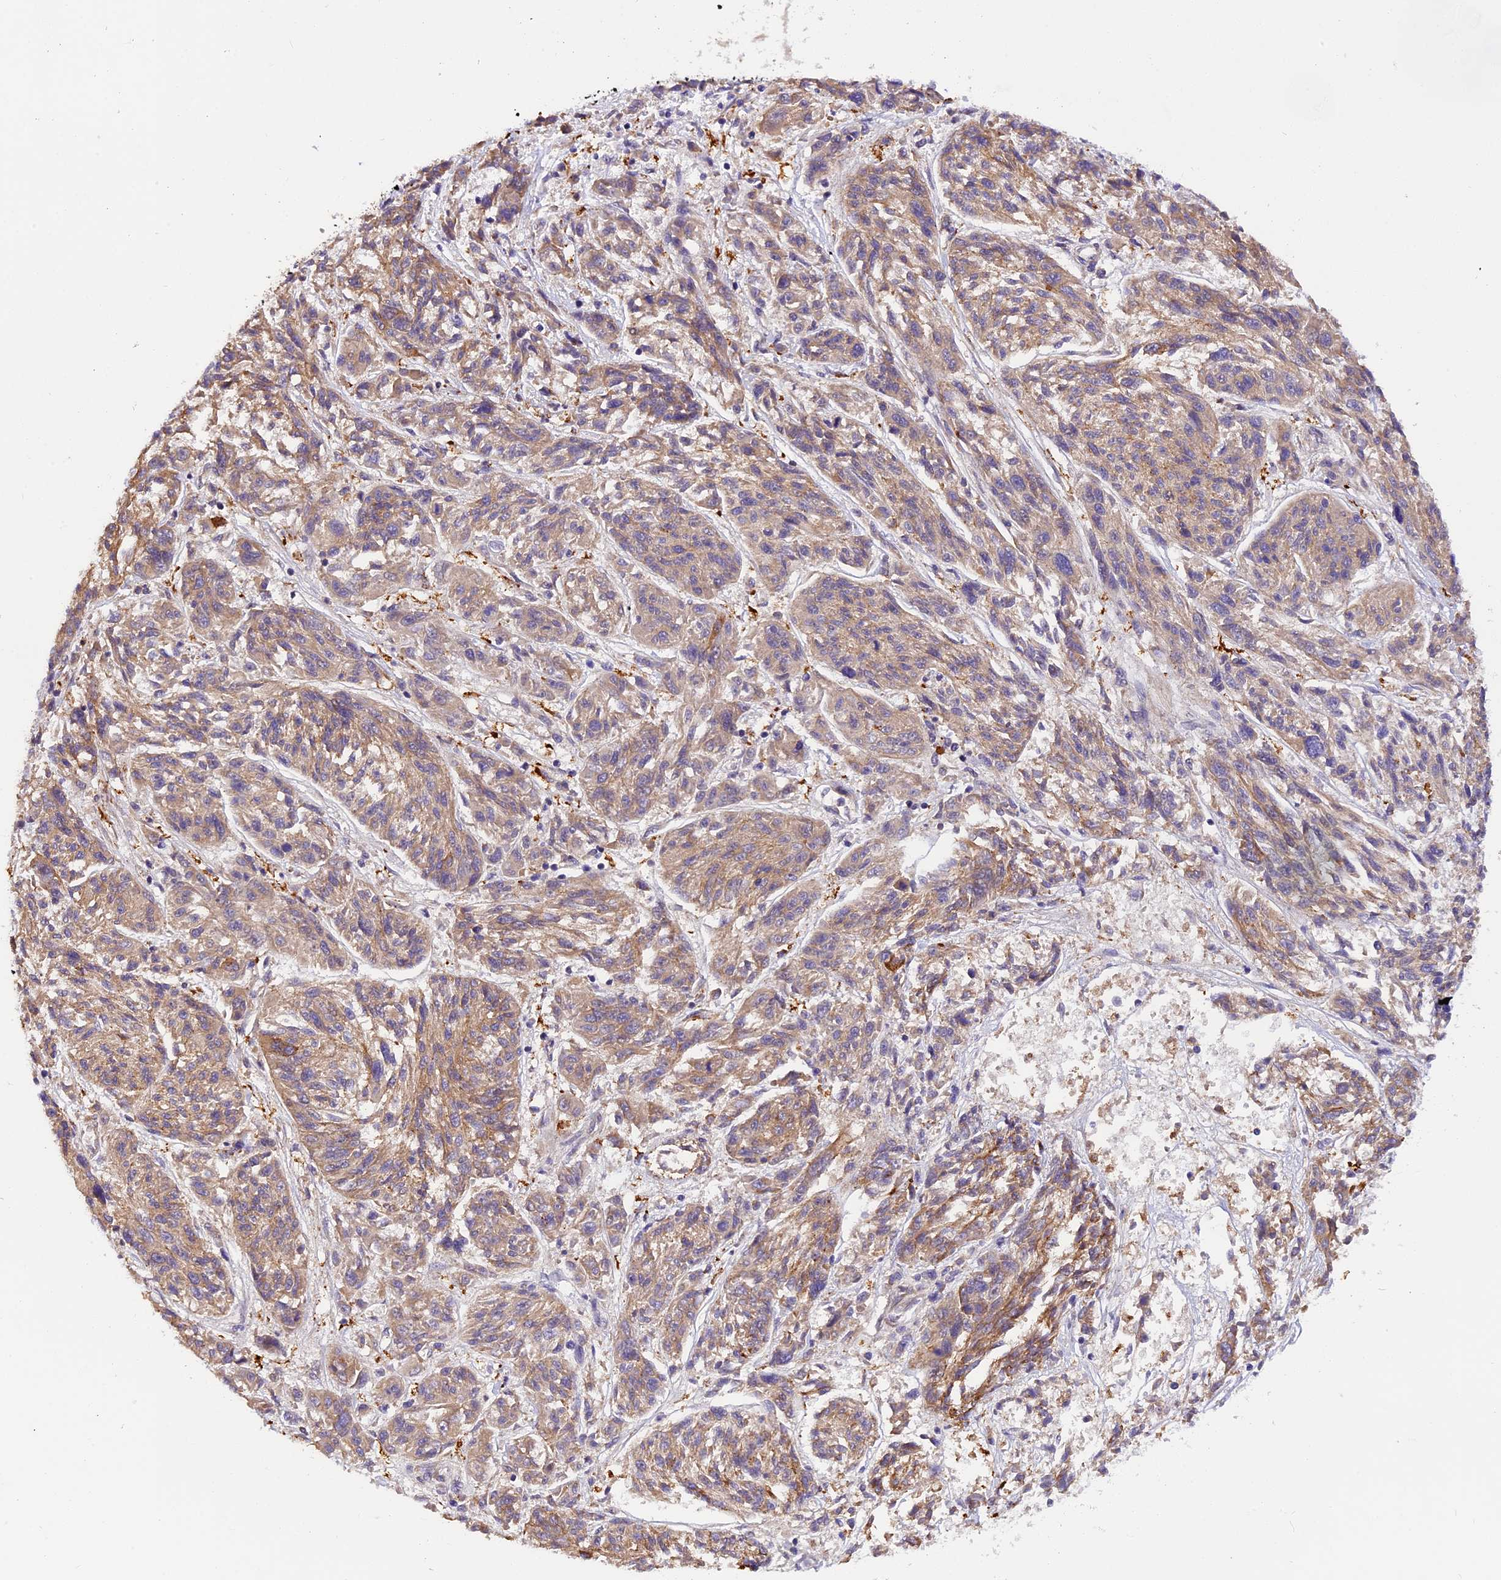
{"staining": {"intensity": "weak", "quantity": ">75%", "location": "cytoplasmic/membranous"}, "tissue": "melanoma", "cell_type": "Tumor cells", "image_type": "cancer", "snomed": [{"axis": "morphology", "description": "Malignant melanoma, NOS"}, {"axis": "topography", "description": "Skin"}], "caption": "High-magnification brightfield microscopy of malignant melanoma stained with DAB (3,3'-diaminobenzidine) (brown) and counterstained with hematoxylin (blue). tumor cells exhibit weak cytoplasmic/membranous positivity is identified in about>75% of cells.", "gene": "COPE", "patient": {"sex": "male", "age": 53}}